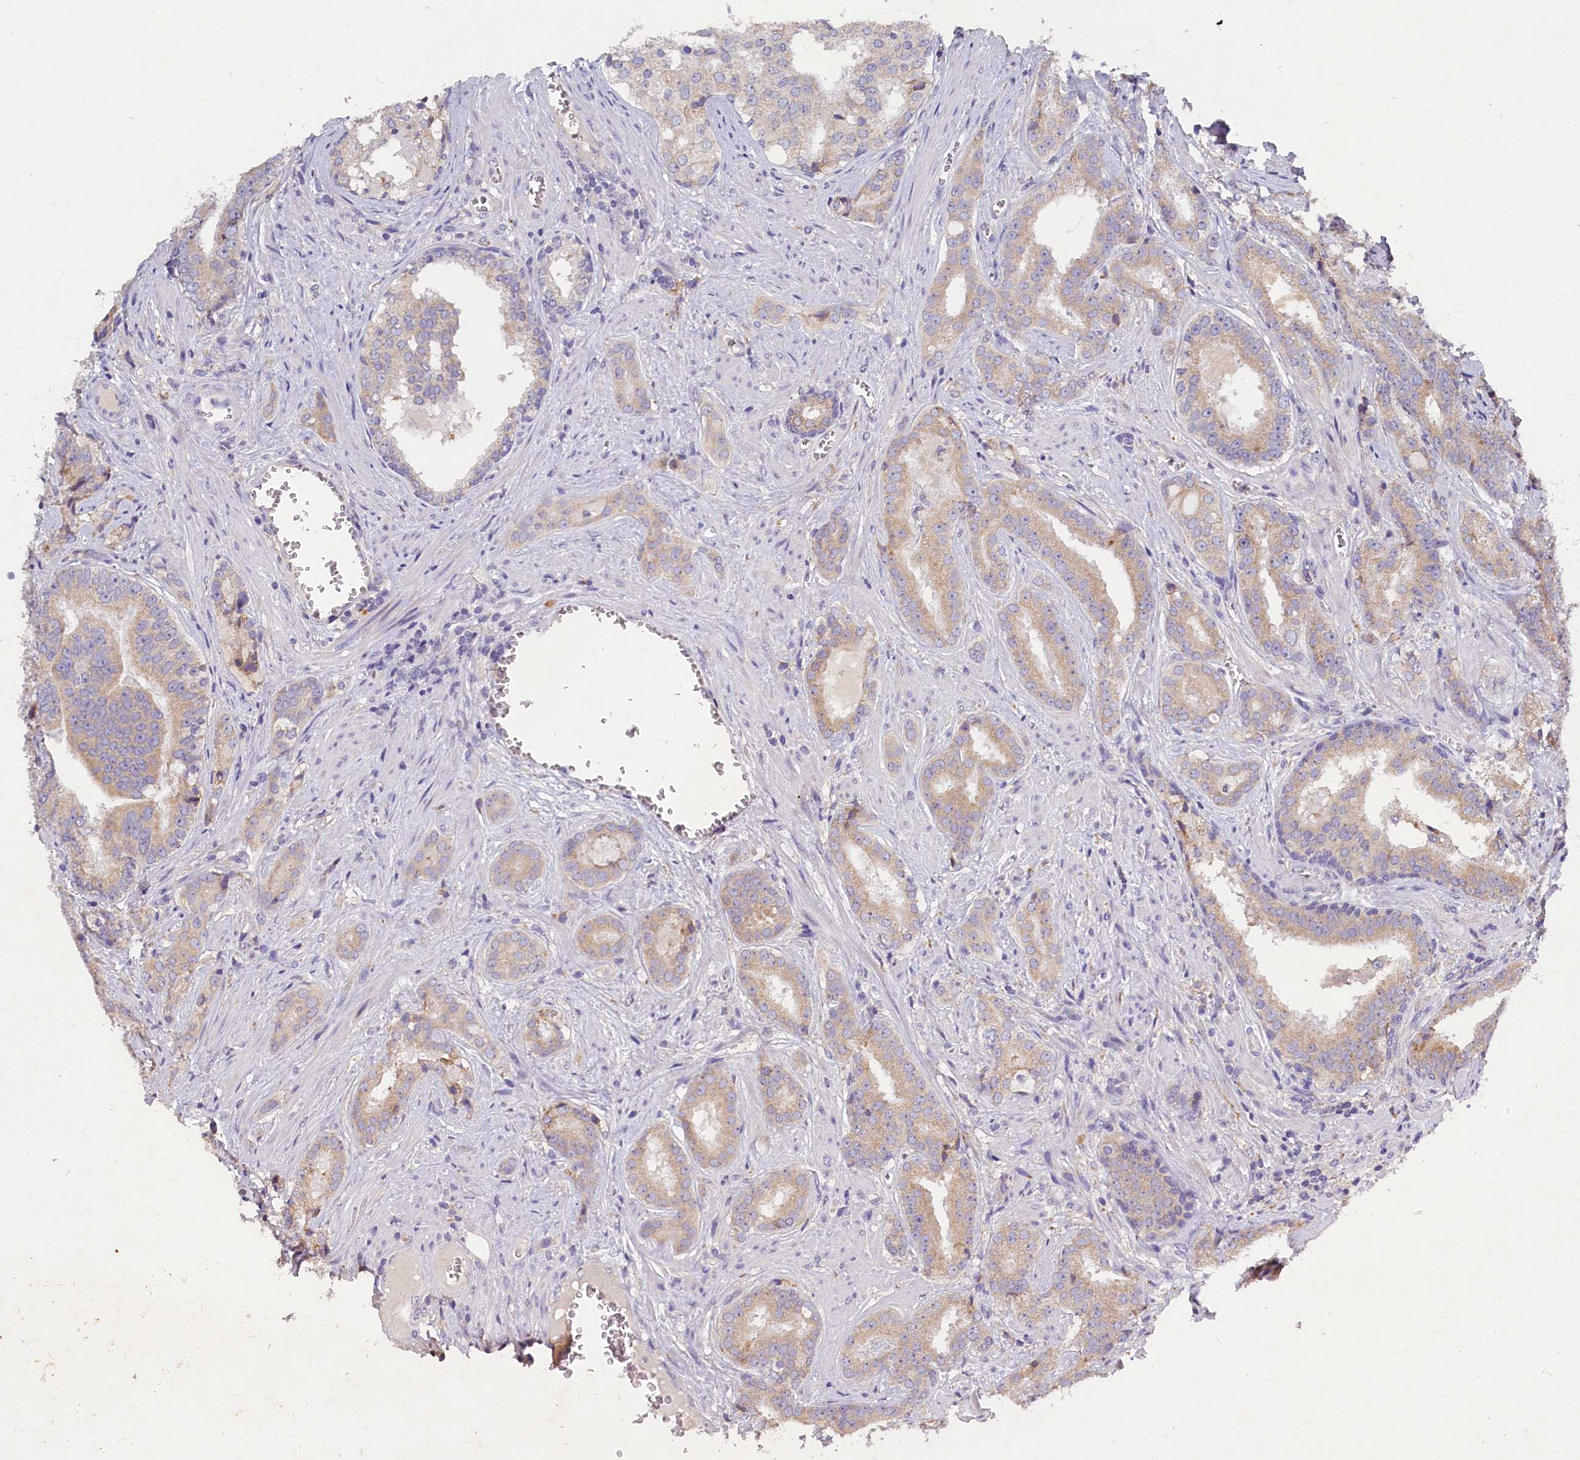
{"staining": {"intensity": "weak", "quantity": "25%-75%", "location": "cytoplasmic/membranous"}, "tissue": "prostate cancer", "cell_type": "Tumor cells", "image_type": "cancer", "snomed": [{"axis": "morphology", "description": "Adenocarcinoma, High grade"}, {"axis": "topography", "description": "Prostate"}], "caption": "Immunohistochemical staining of prostate high-grade adenocarcinoma demonstrates low levels of weak cytoplasmic/membranous positivity in about 25%-75% of tumor cells.", "gene": "ST7L", "patient": {"sex": "male", "age": 55}}